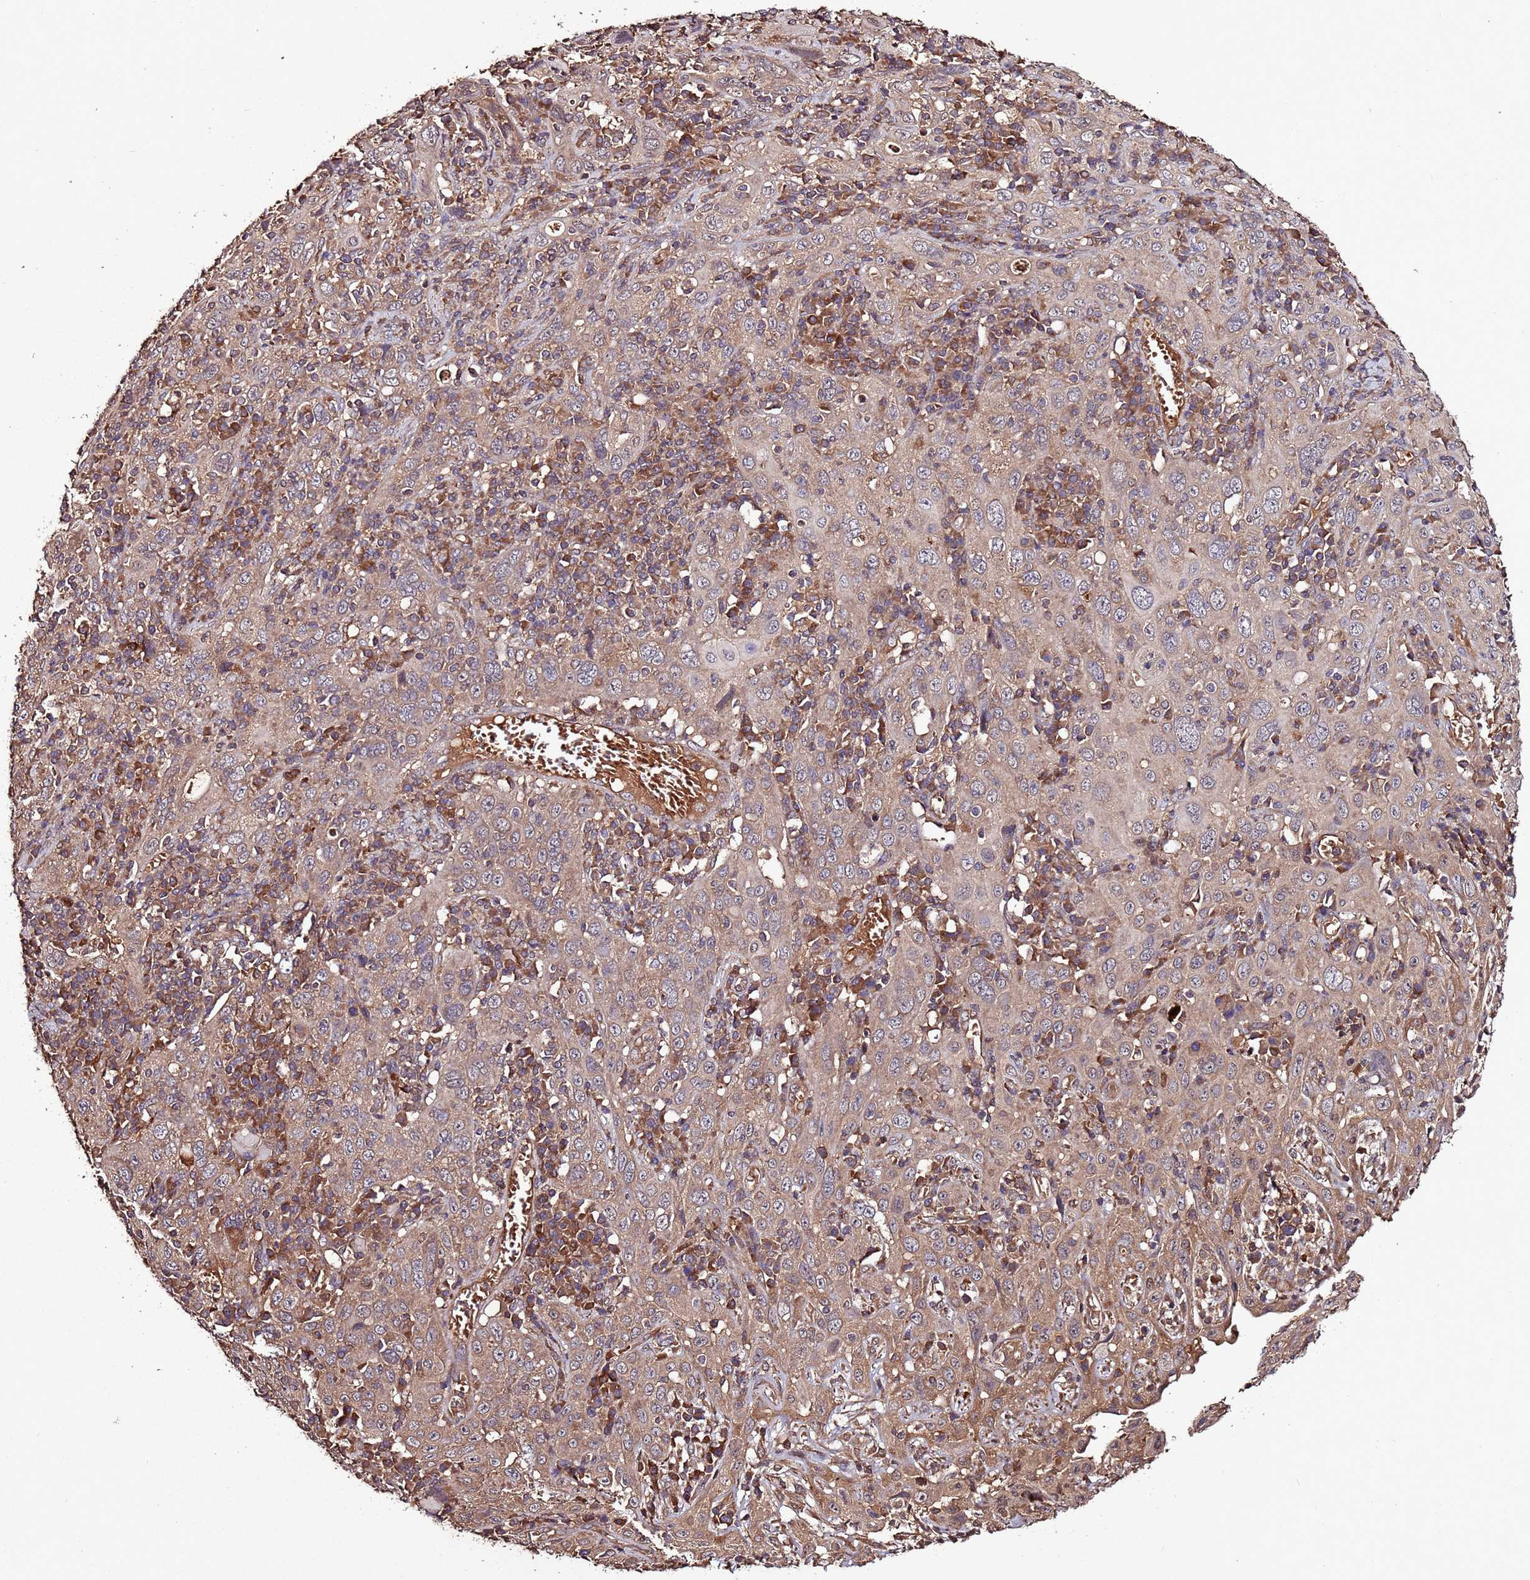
{"staining": {"intensity": "weak", "quantity": ">75%", "location": "cytoplasmic/membranous"}, "tissue": "cervical cancer", "cell_type": "Tumor cells", "image_type": "cancer", "snomed": [{"axis": "morphology", "description": "Squamous cell carcinoma, NOS"}, {"axis": "topography", "description": "Cervix"}], "caption": "An image showing weak cytoplasmic/membranous positivity in about >75% of tumor cells in cervical cancer, as visualized by brown immunohistochemical staining.", "gene": "RPS15A", "patient": {"sex": "female", "age": 46}}